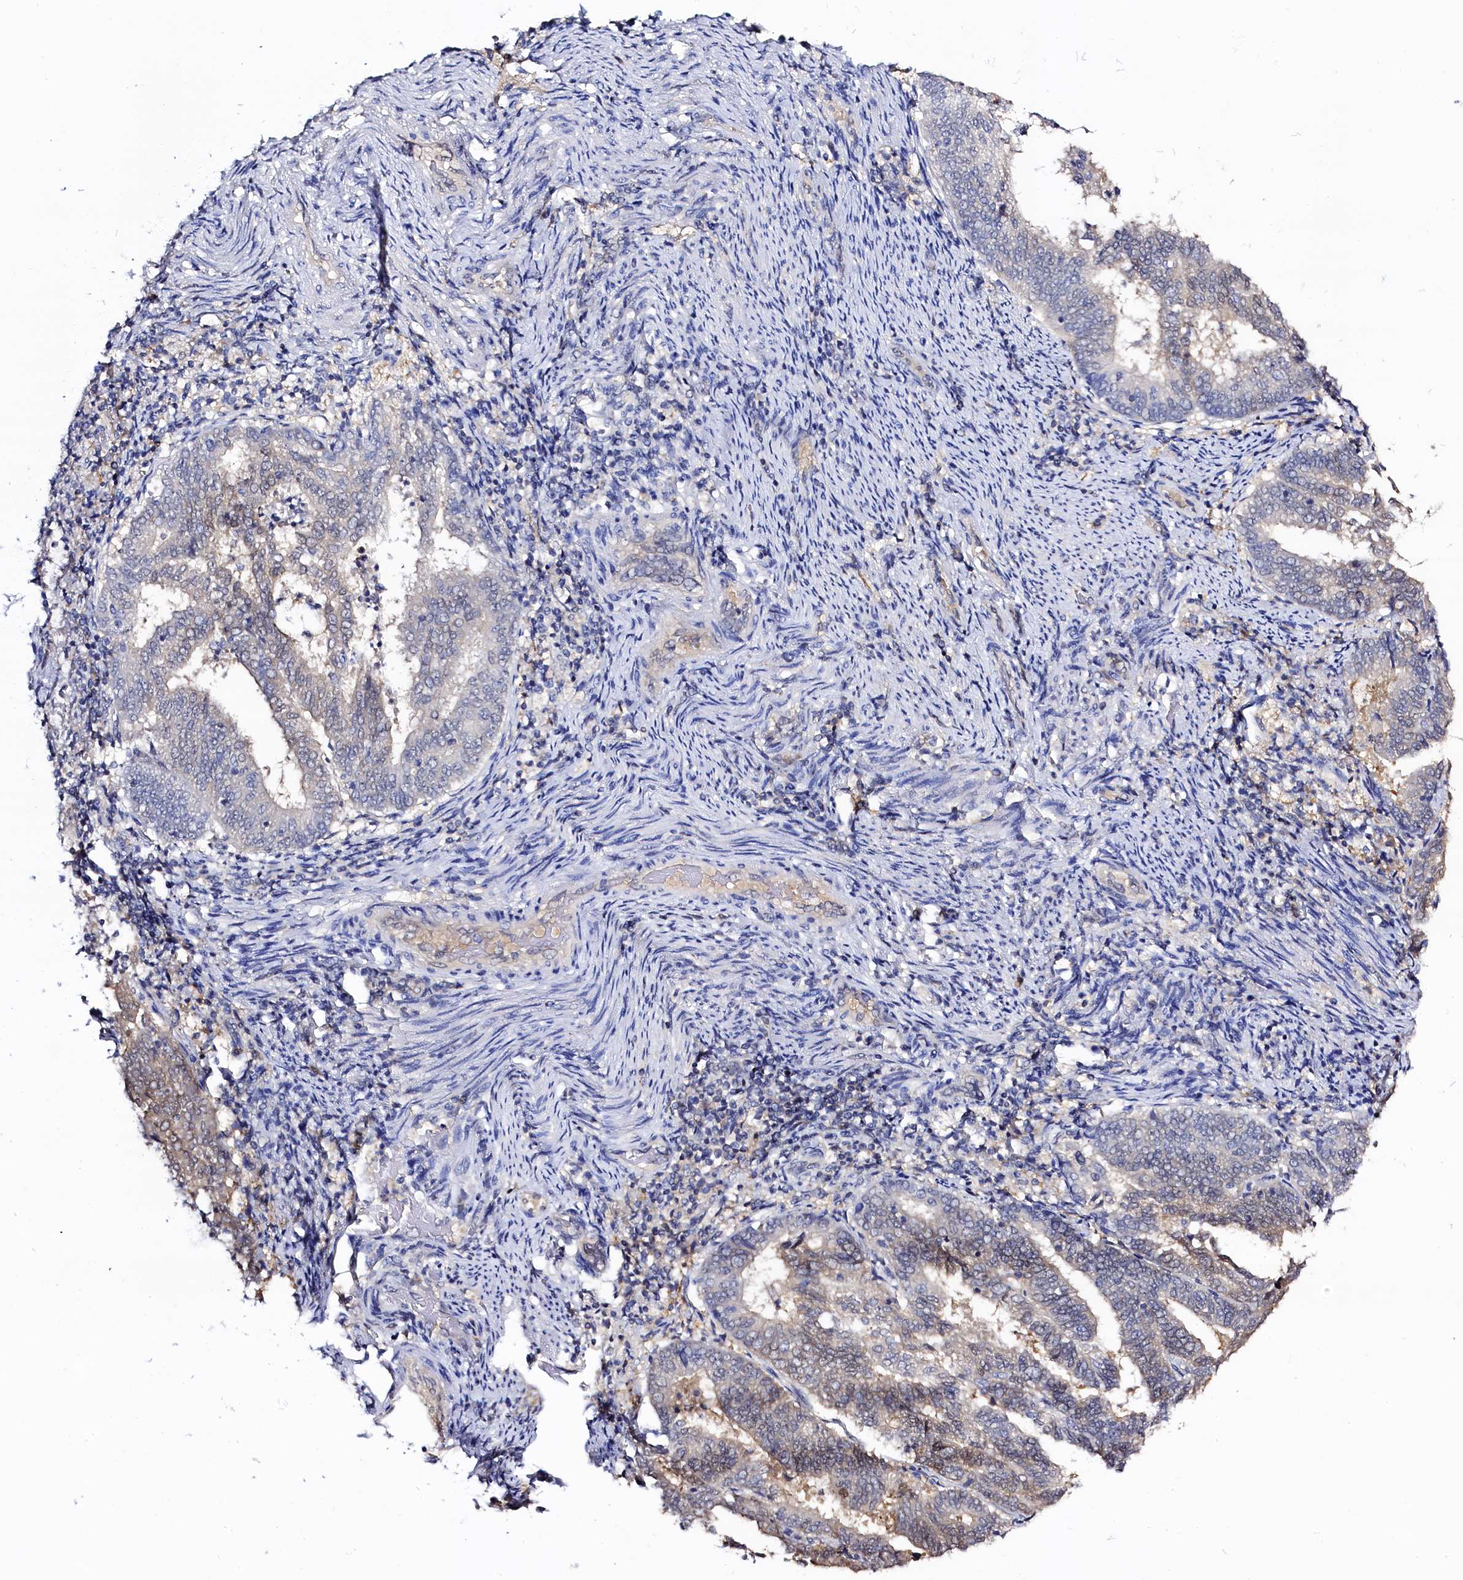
{"staining": {"intensity": "weak", "quantity": "25%-75%", "location": "cytoplasmic/membranous,nuclear"}, "tissue": "endometrial cancer", "cell_type": "Tumor cells", "image_type": "cancer", "snomed": [{"axis": "morphology", "description": "Adenocarcinoma, NOS"}, {"axis": "topography", "description": "Endometrium"}], "caption": "This histopathology image shows IHC staining of adenocarcinoma (endometrial), with low weak cytoplasmic/membranous and nuclear expression in about 25%-75% of tumor cells.", "gene": "C11orf54", "patient": {"sex": "female", "age": 80}}